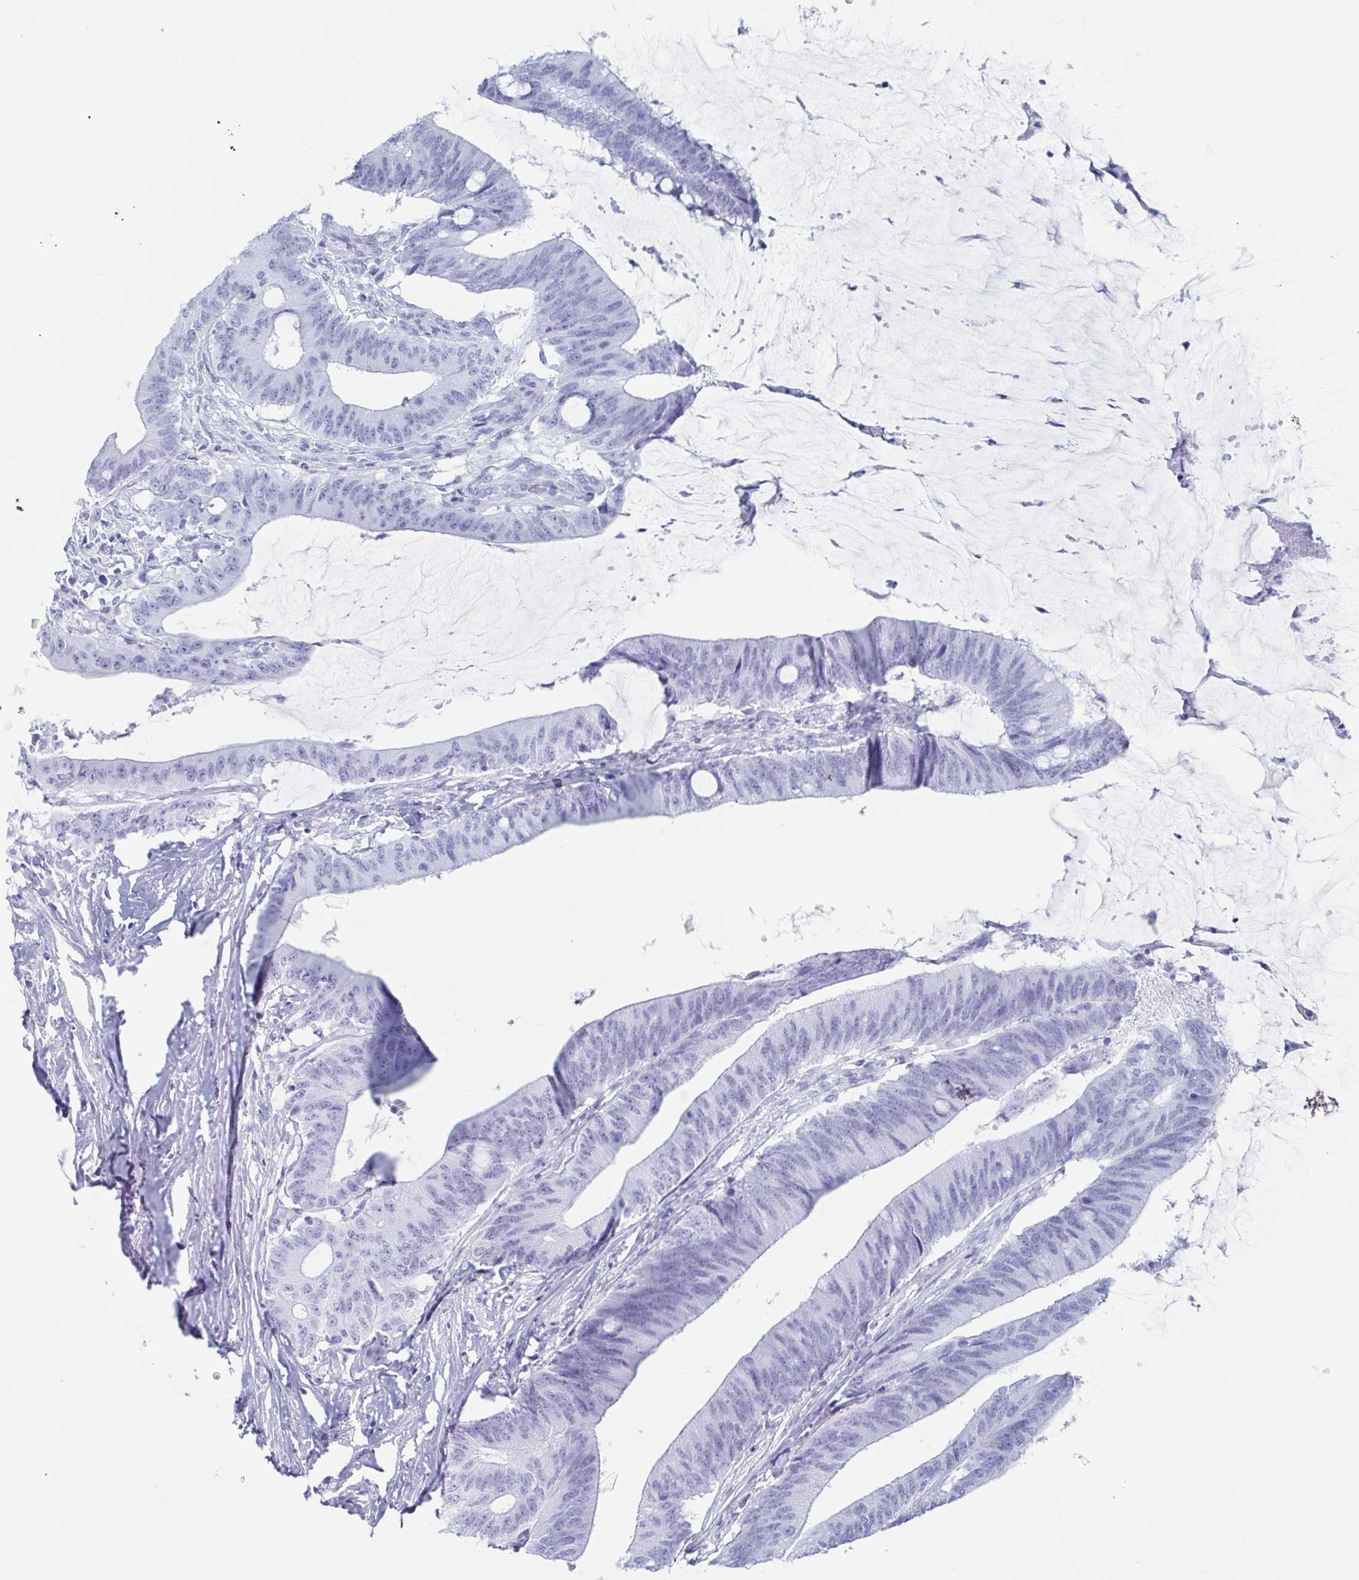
{"staining": {"intensity": "negative", "quantity": "none", "location": "none"}, "tissue": "colorectal cancer", "cell_type": "Tumor cells", "image_type": "cancer", "snomed": [{"axis": "morphology", "description": "Adenocarcinoma, NOS"}, {"axis": "topography", "description": "Colon"}], "caption": "Histopathology image shows no protein staining in tumor cells of adenocarcinoma (colorectal) tissue.", "gene": "BPI", "patient": {"sex": "female", "age": 43}}